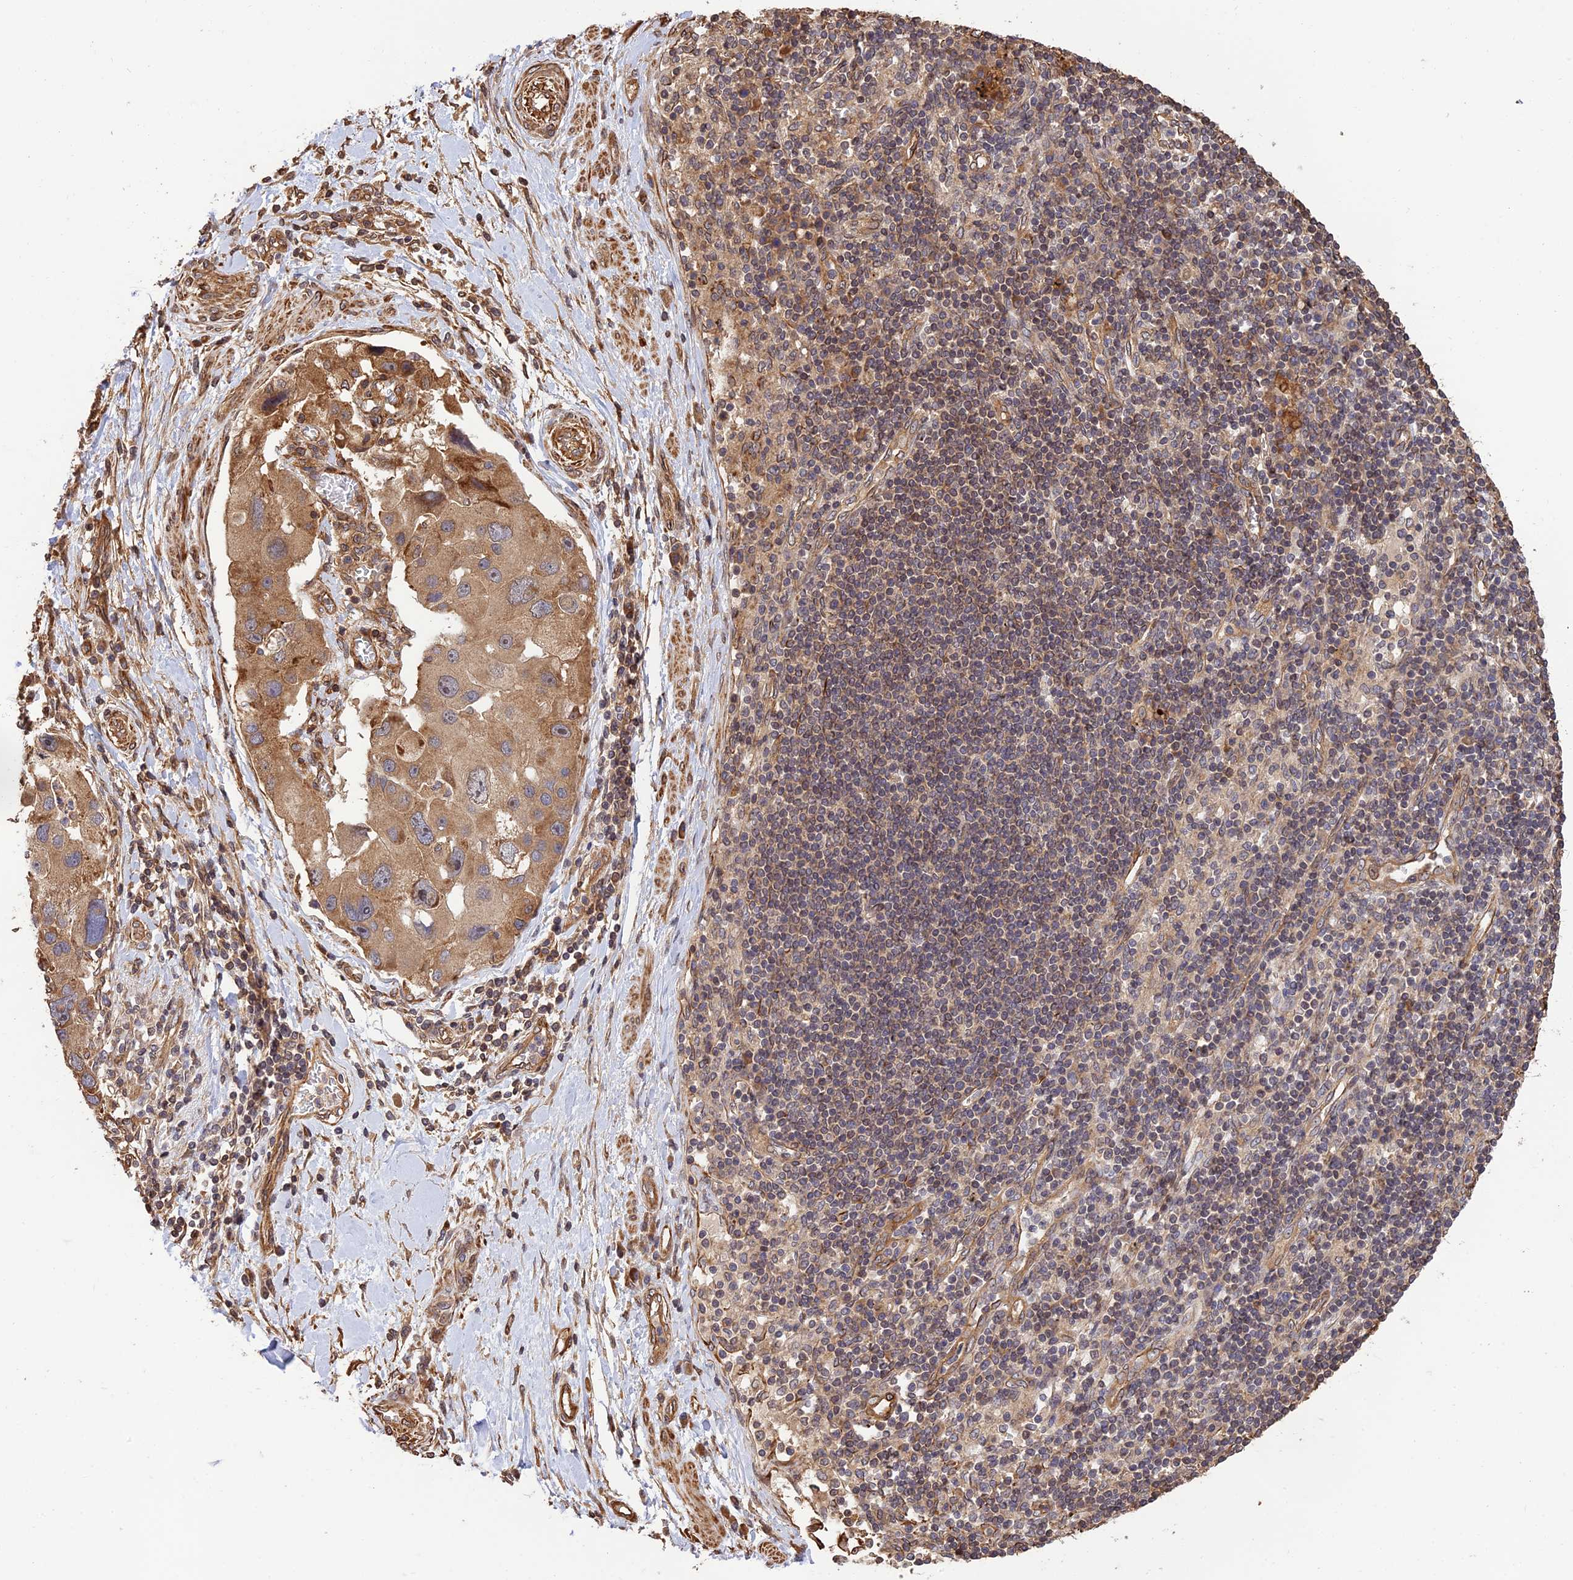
{"staining": {"intensity": "moderate", "quantity": ">75%", "location": "cytoplasmic/membranous"}, "tissue": "lung cancer", "cell_type": "Tumor cells", "image_type": "cancer", "snomed": [{"axis": "morphology", "description": "Adenocarcinoma, NOS"}, {"axis": "topography", "description": "Lung"}], "caption": "Lung adenocarcinoma was stained to show a protein in brown. There is medium levels of moderate cytoplasmic/membranous positivity in about >75% of tumor cells.", "gene": "CREBL2", "patient": {"sex": "female", "age": 54}}